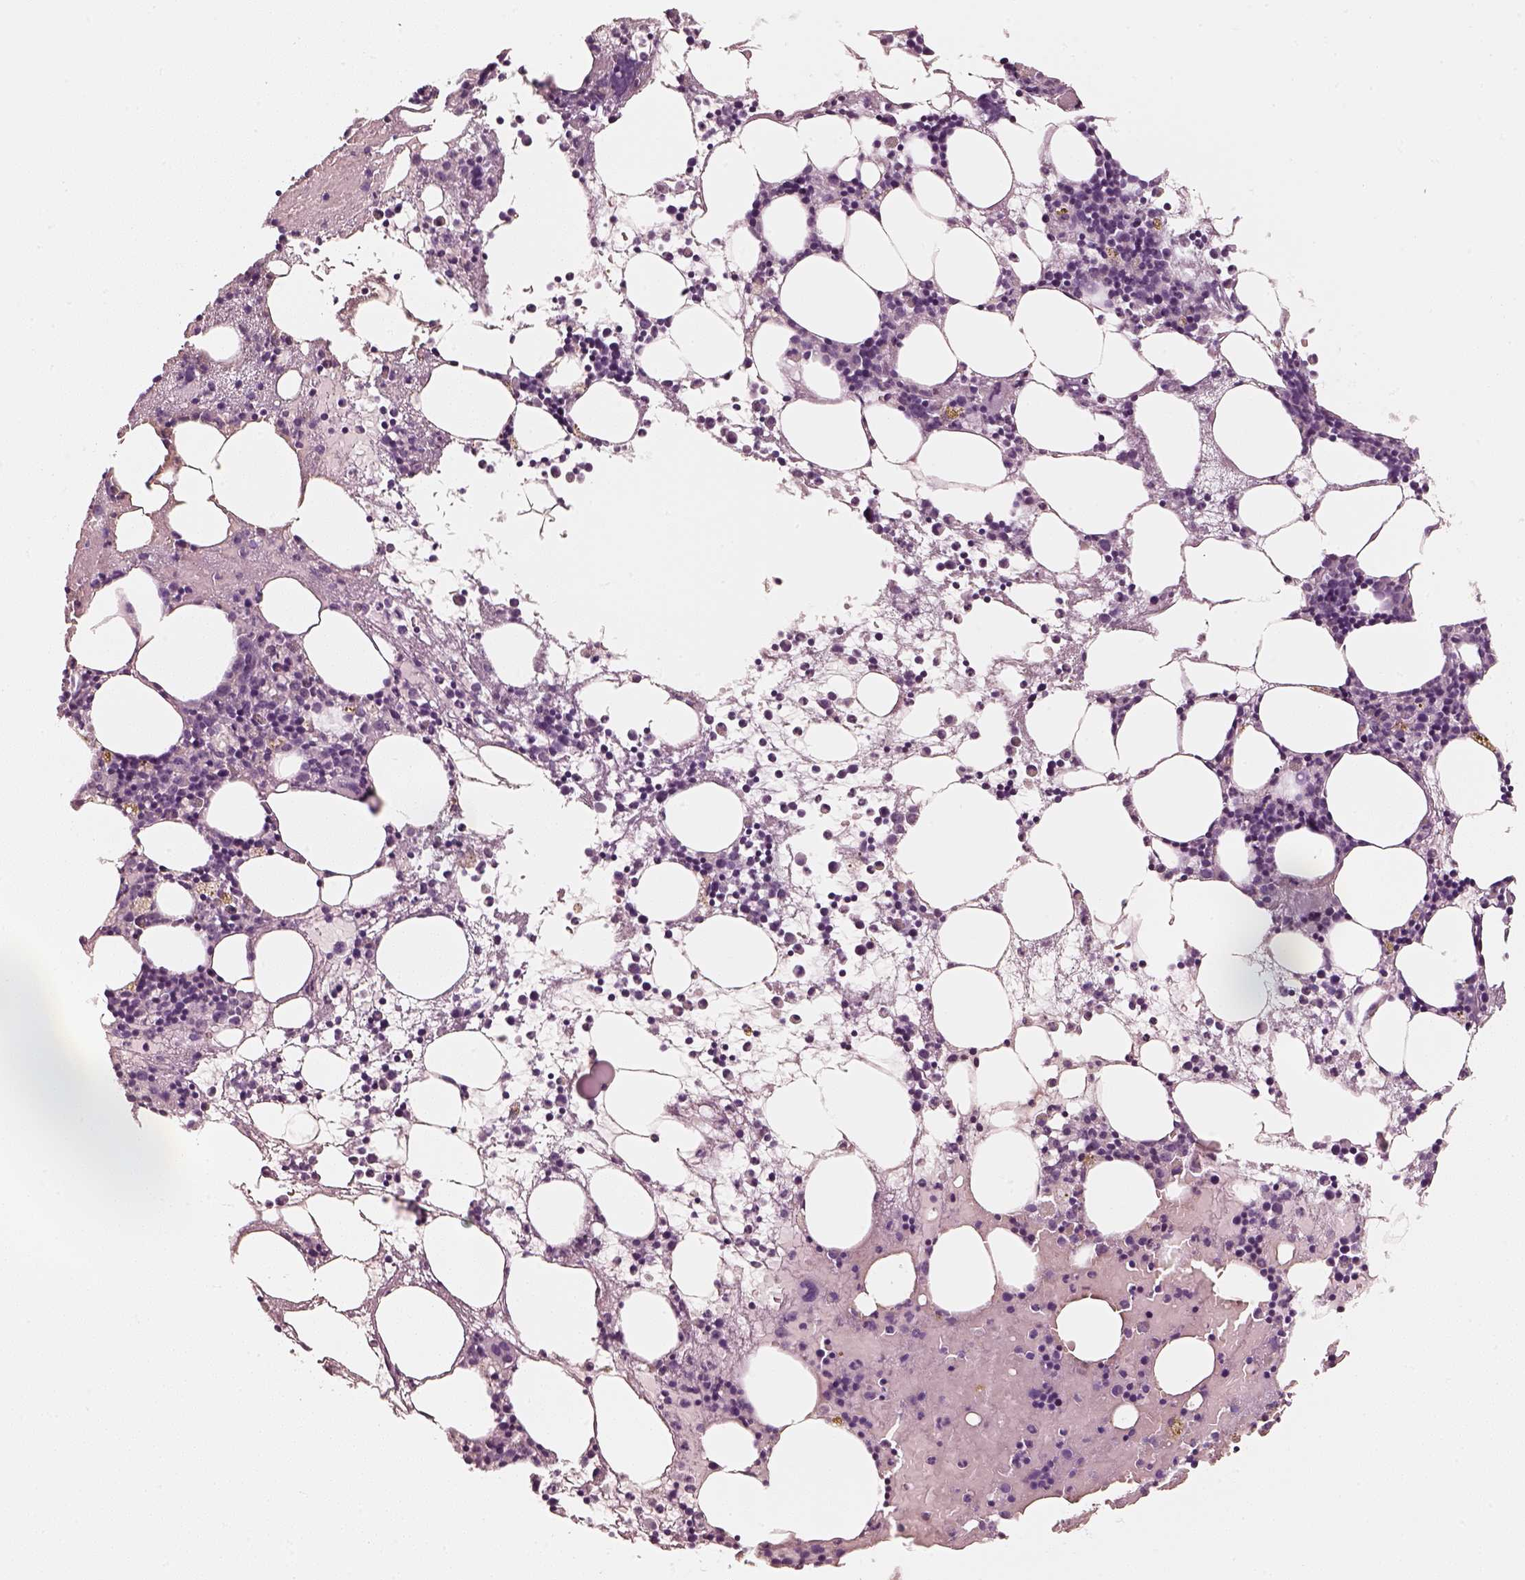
{"staining": {"intensity": "negative", "quantity": "none", "location": "none"}, "tissue": "bone marrow", "cell_type": "Hematopoietic cells", "image_type": "normal", "snomed": [{"axis": "morphology", "description": "Normal tissue, NOS"}, {"axis": "topography", "description": "Bone marrow"}], "caption": "This photomicrograph is of benign bone marrow stained with immunohistochemistry to label a protein in brown with the nuclei are counter-stained blue. There is no staining in hematopoietic cells.", "gene": "R3HDML", "patient": {"sex": "male", "age": 54}}